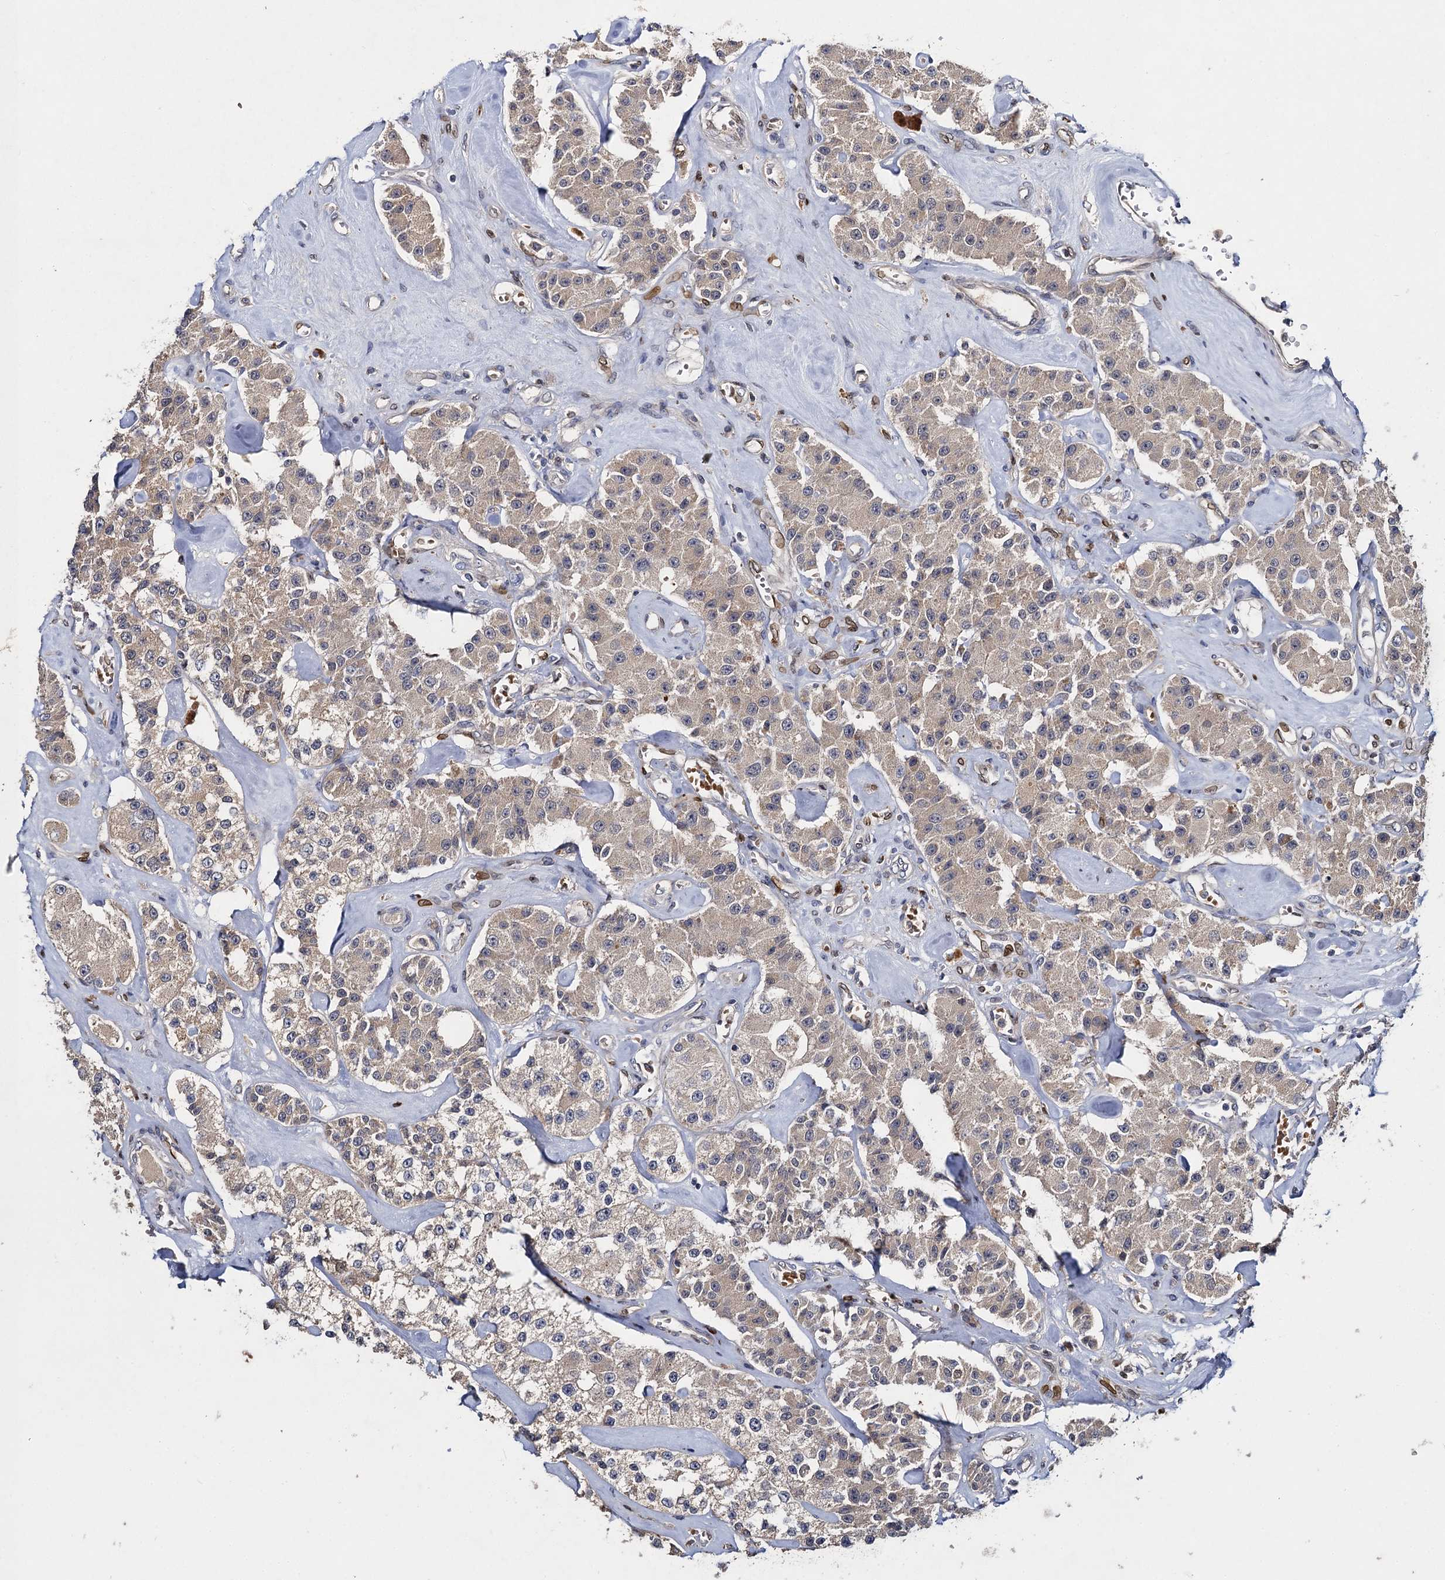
{"staining": {"intensity": "weak", "quantity": "25%-75%", "location": "cytoplasmic/membranous"}, "tissue": "carcinoid", "cell_type": "Tumor cells", "image_type": "cancer", "snomed": [{"axis": "morphology", "description": "Carcinoid, malignant, NOS"}, {"axis": "topography", "description": "Pancreas"}], "caption": "A high-resolution micrograph shows immunohistochemistry staining of carcinoid, which shows weak cytoplasmic/membranous expression in about 25%-75% of tumor cells.", "gene": "SLC11A2", "patient": {"sex": "male", "age": 41}}